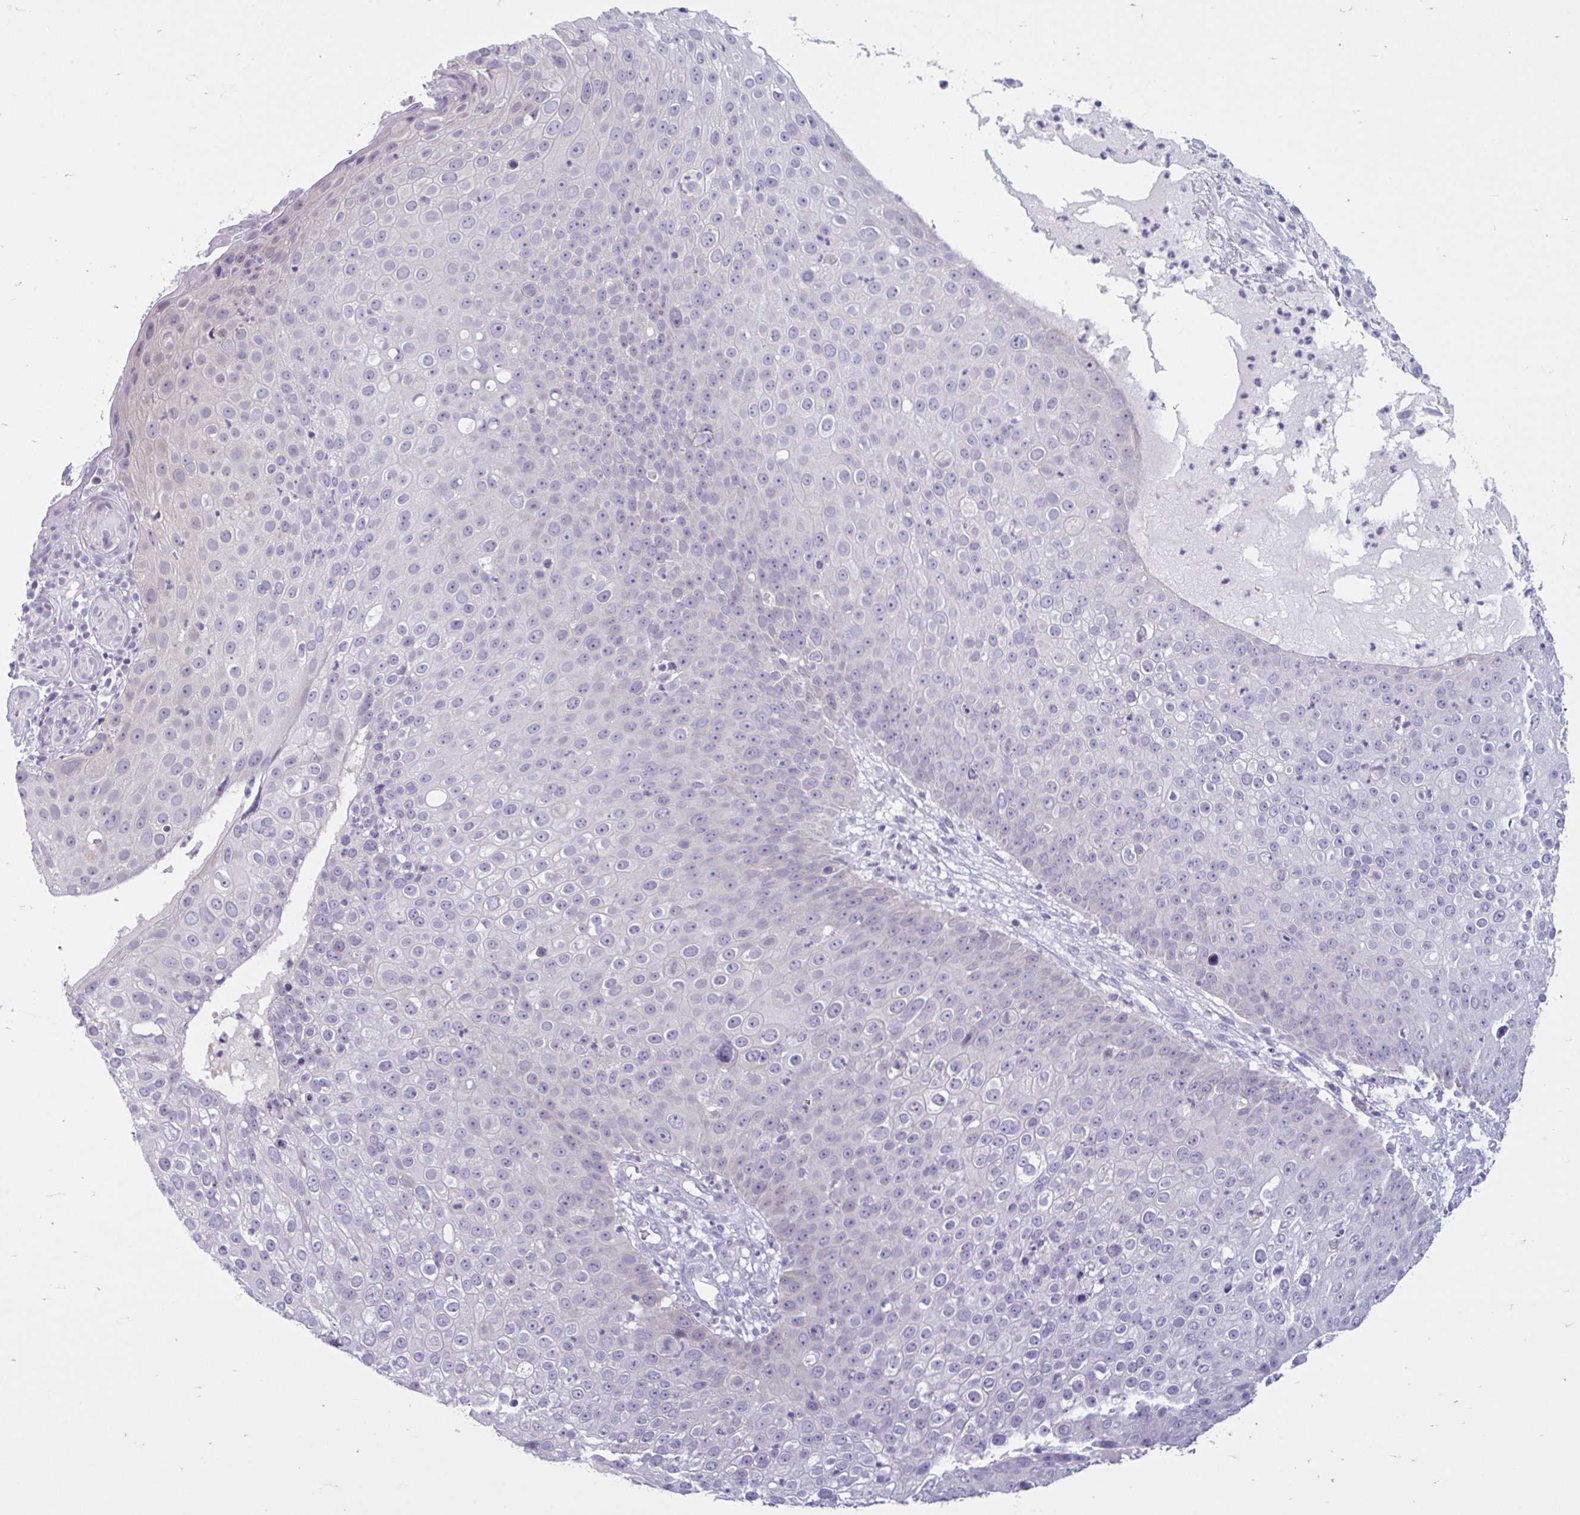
{"staining": {"intensity": "negative", "quantity": "none", "location": "none"}, "tissue": "skin cancer", "cell_type": "Tumor cells", "image_type": "cancer", "snomed": [{"axis": "morphology", "description": "Squamous cell carcinoma, NOS"}, {"axis": "topography", "description": "Skin"}], "caption": "A high-resolution micrograph shows immunohistochemistry (IHC) staining of skin squamous cell carcinoma, which shows no significant expression in tumor cells. (Brightfield microscopy of DAB (3,3'-diaminobenzidine) immunohistochemistry (IHC) at high magnification).", "gene": "FAM153A", "patient": {"sex": "male", "age": 71}}